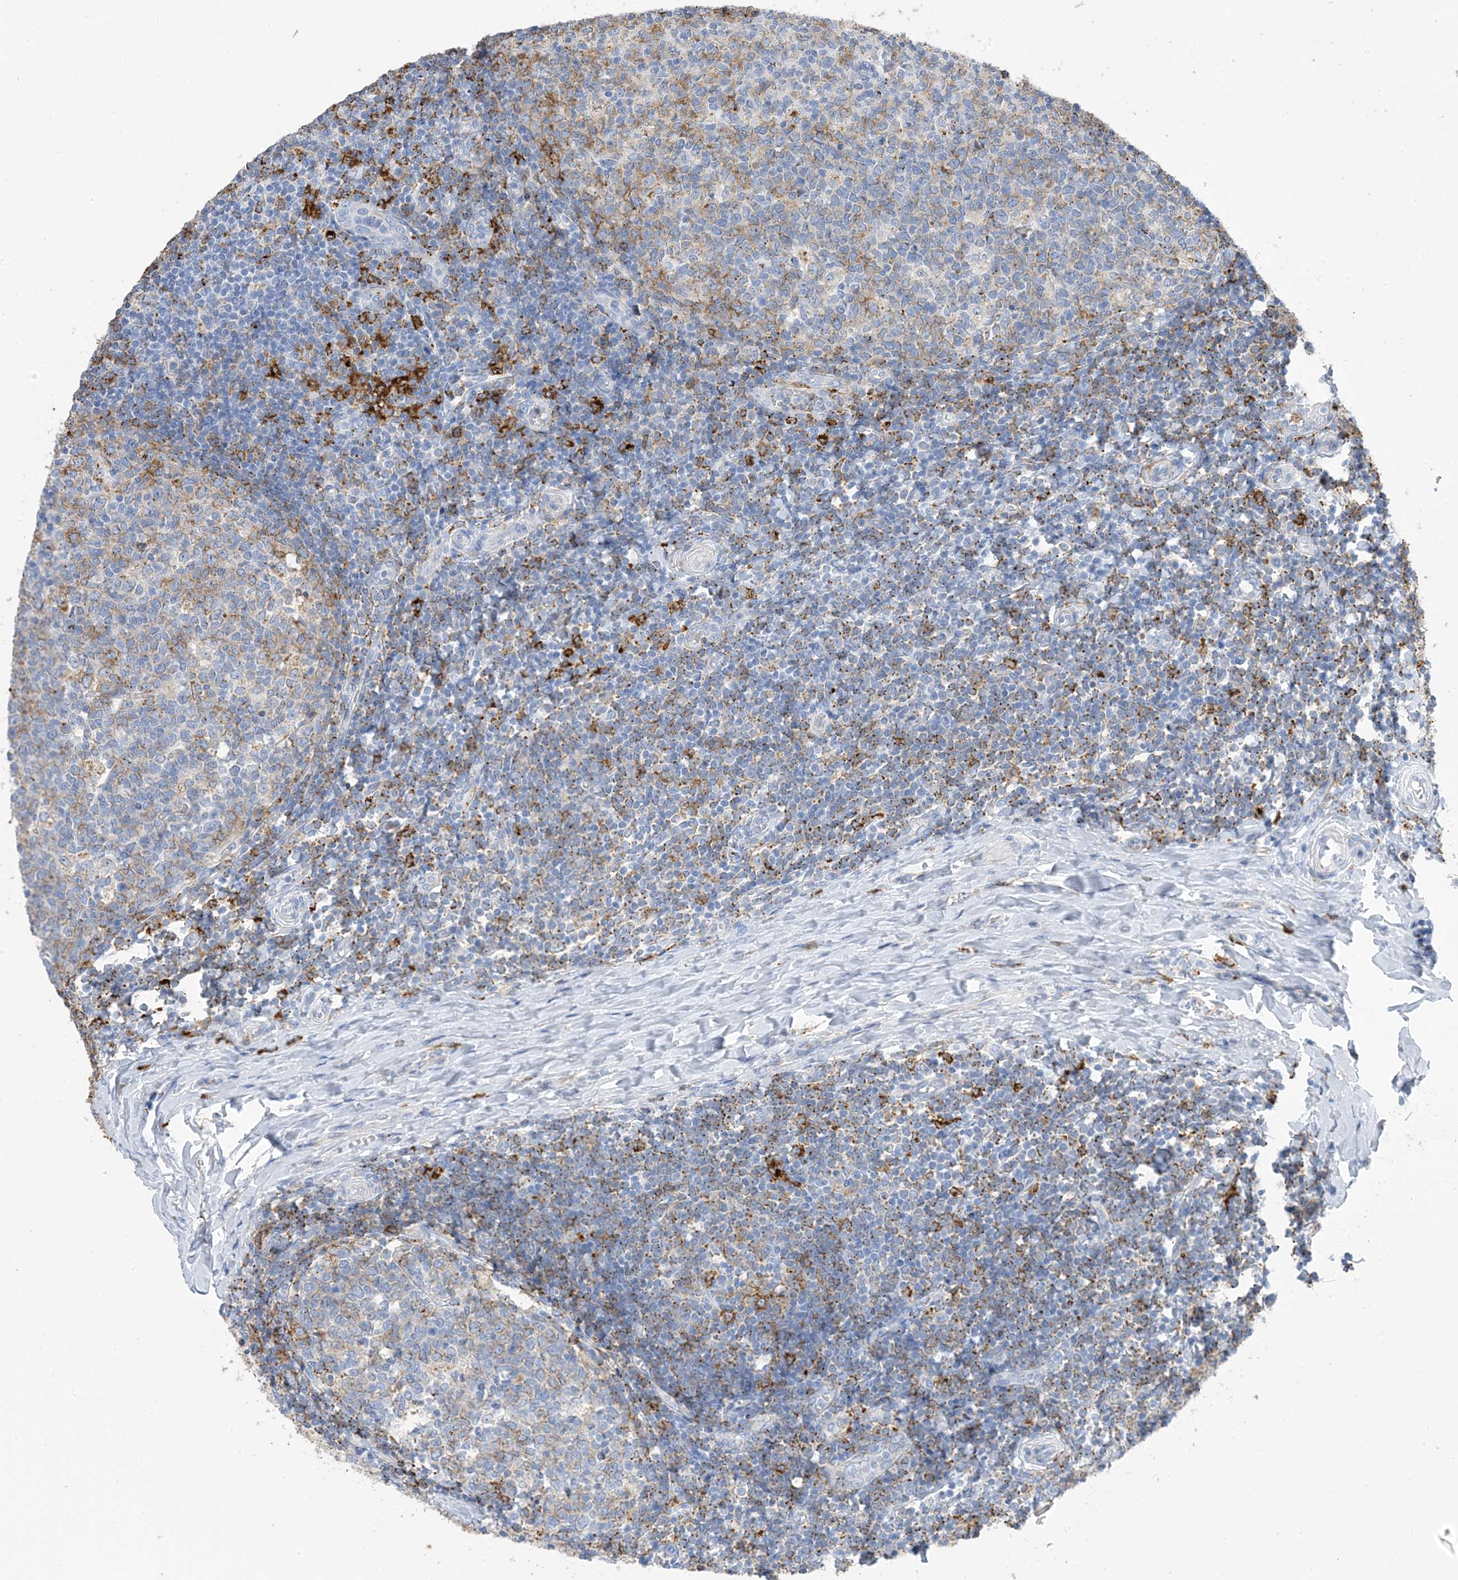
{"staining": {"intensity": "moderate", "quantity": "25%-75%", "location": "cytoplasmic/membranous"}, "tissue": "tonsil", "cell_type": "Germinal center cells", "image_type": "normal", "snomed": [{"axis": "morphology", "description": "Normal tissue, NOS"}, {"axis": "topography", "description": "Tonsil"}], "caption": "A brown stain highlights moderate cytoplasmic/membranous staining of a protein in germinal center cells of benign human tonsil. (DAB IHC, brown staining for protein, blue staining for nuclei).", "gene": "DPH3", "patient": {"sex": "female", "age": 19}}